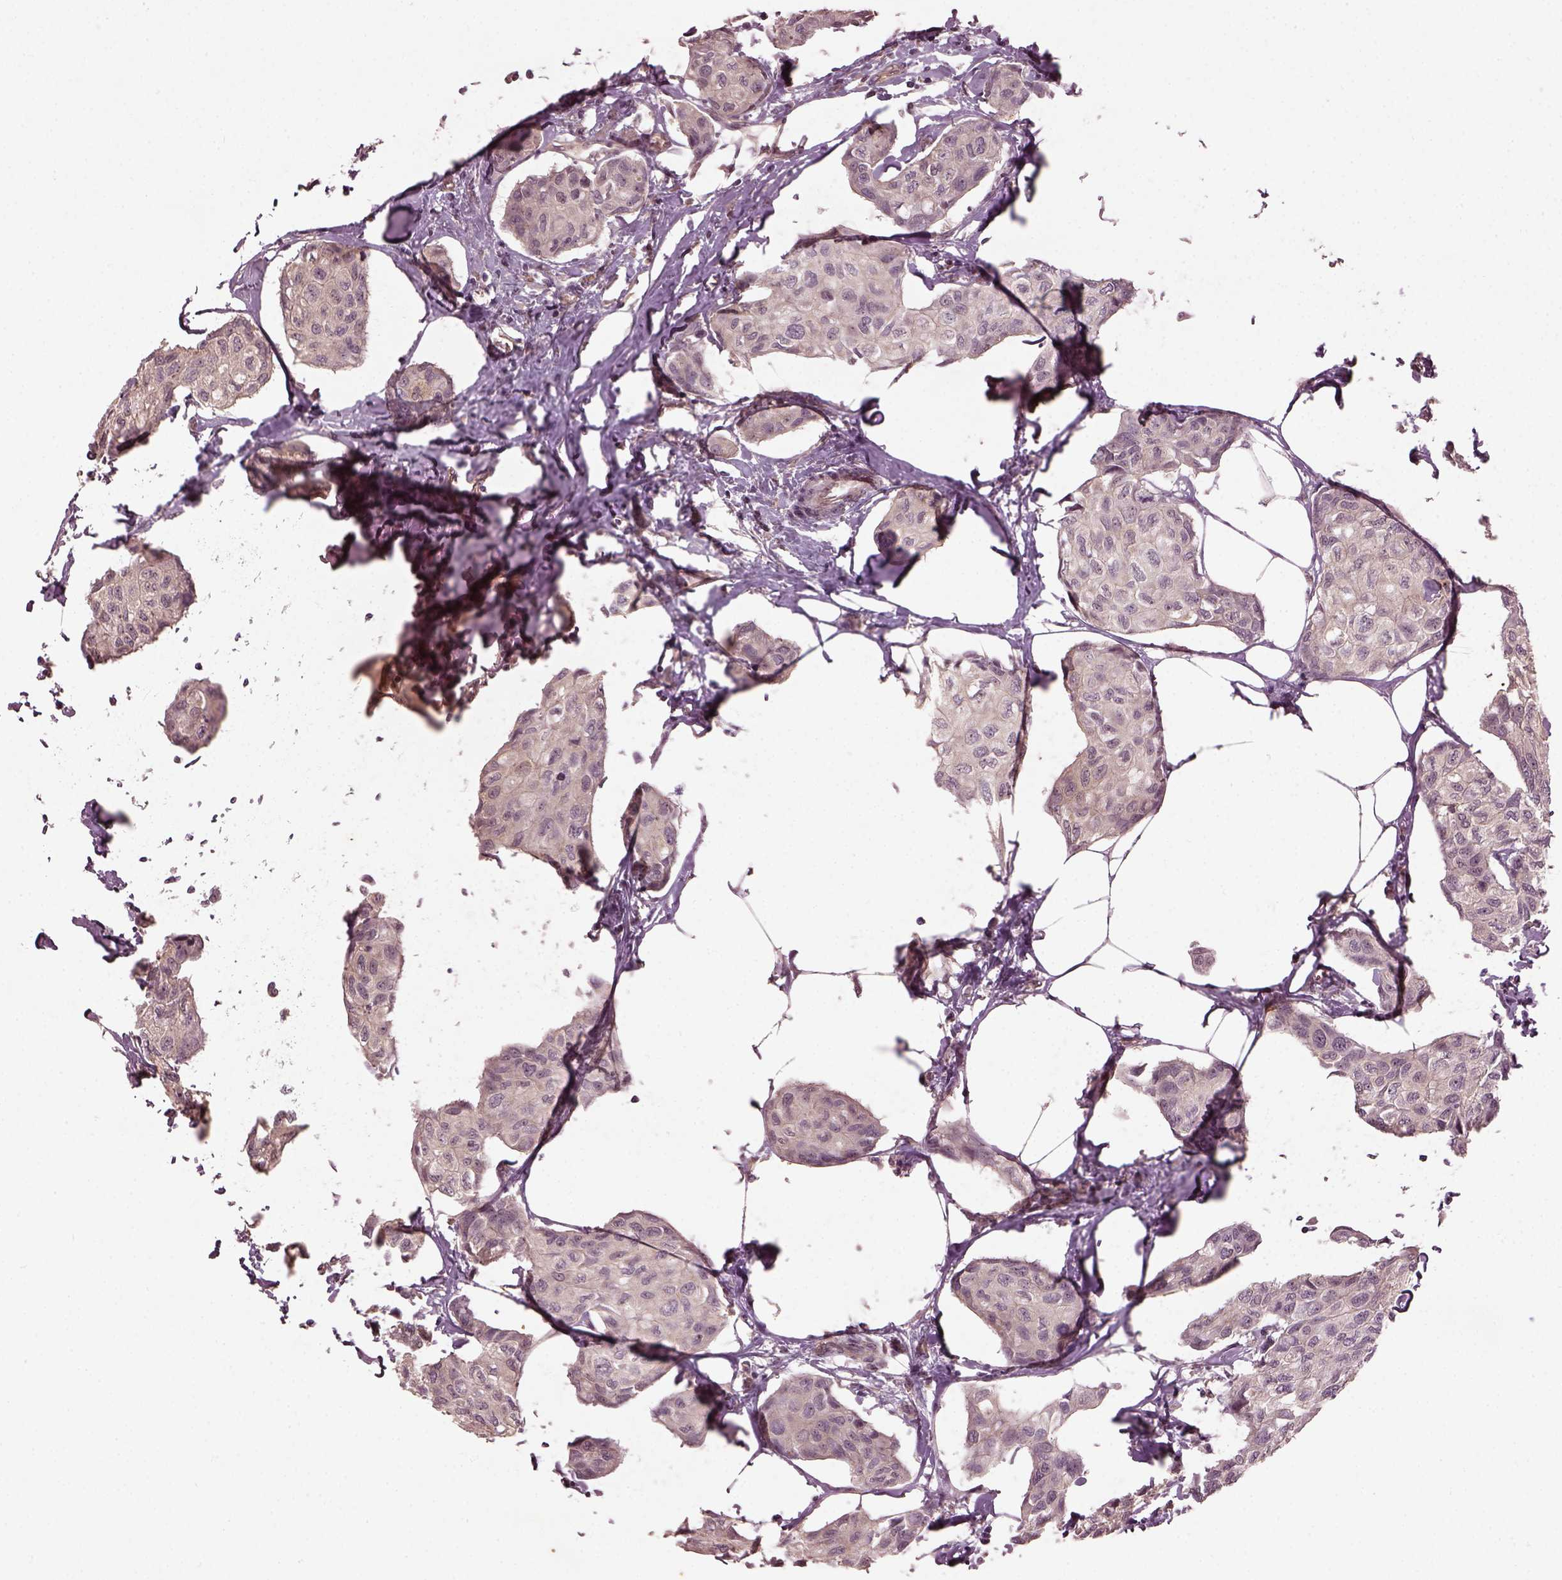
{"staining": {"intensity": "negative", "quantity": "none", "location": "none"}, "tissue": "breast cancer", "cell_type": "Tumor cells", "image_type": "cancer", "snomed": [{"axis": "morphology", "description": "Duct carcinoma"}, {"axis": "topography", "description": "Breast"}], "caption": "This is an immunohistochemistry photomicrograph of intraductal carcinoma (breast). There is no expression in tumor cells.", "gene": "GNRH1", "patient": {"sex": "female", "age": 80}}